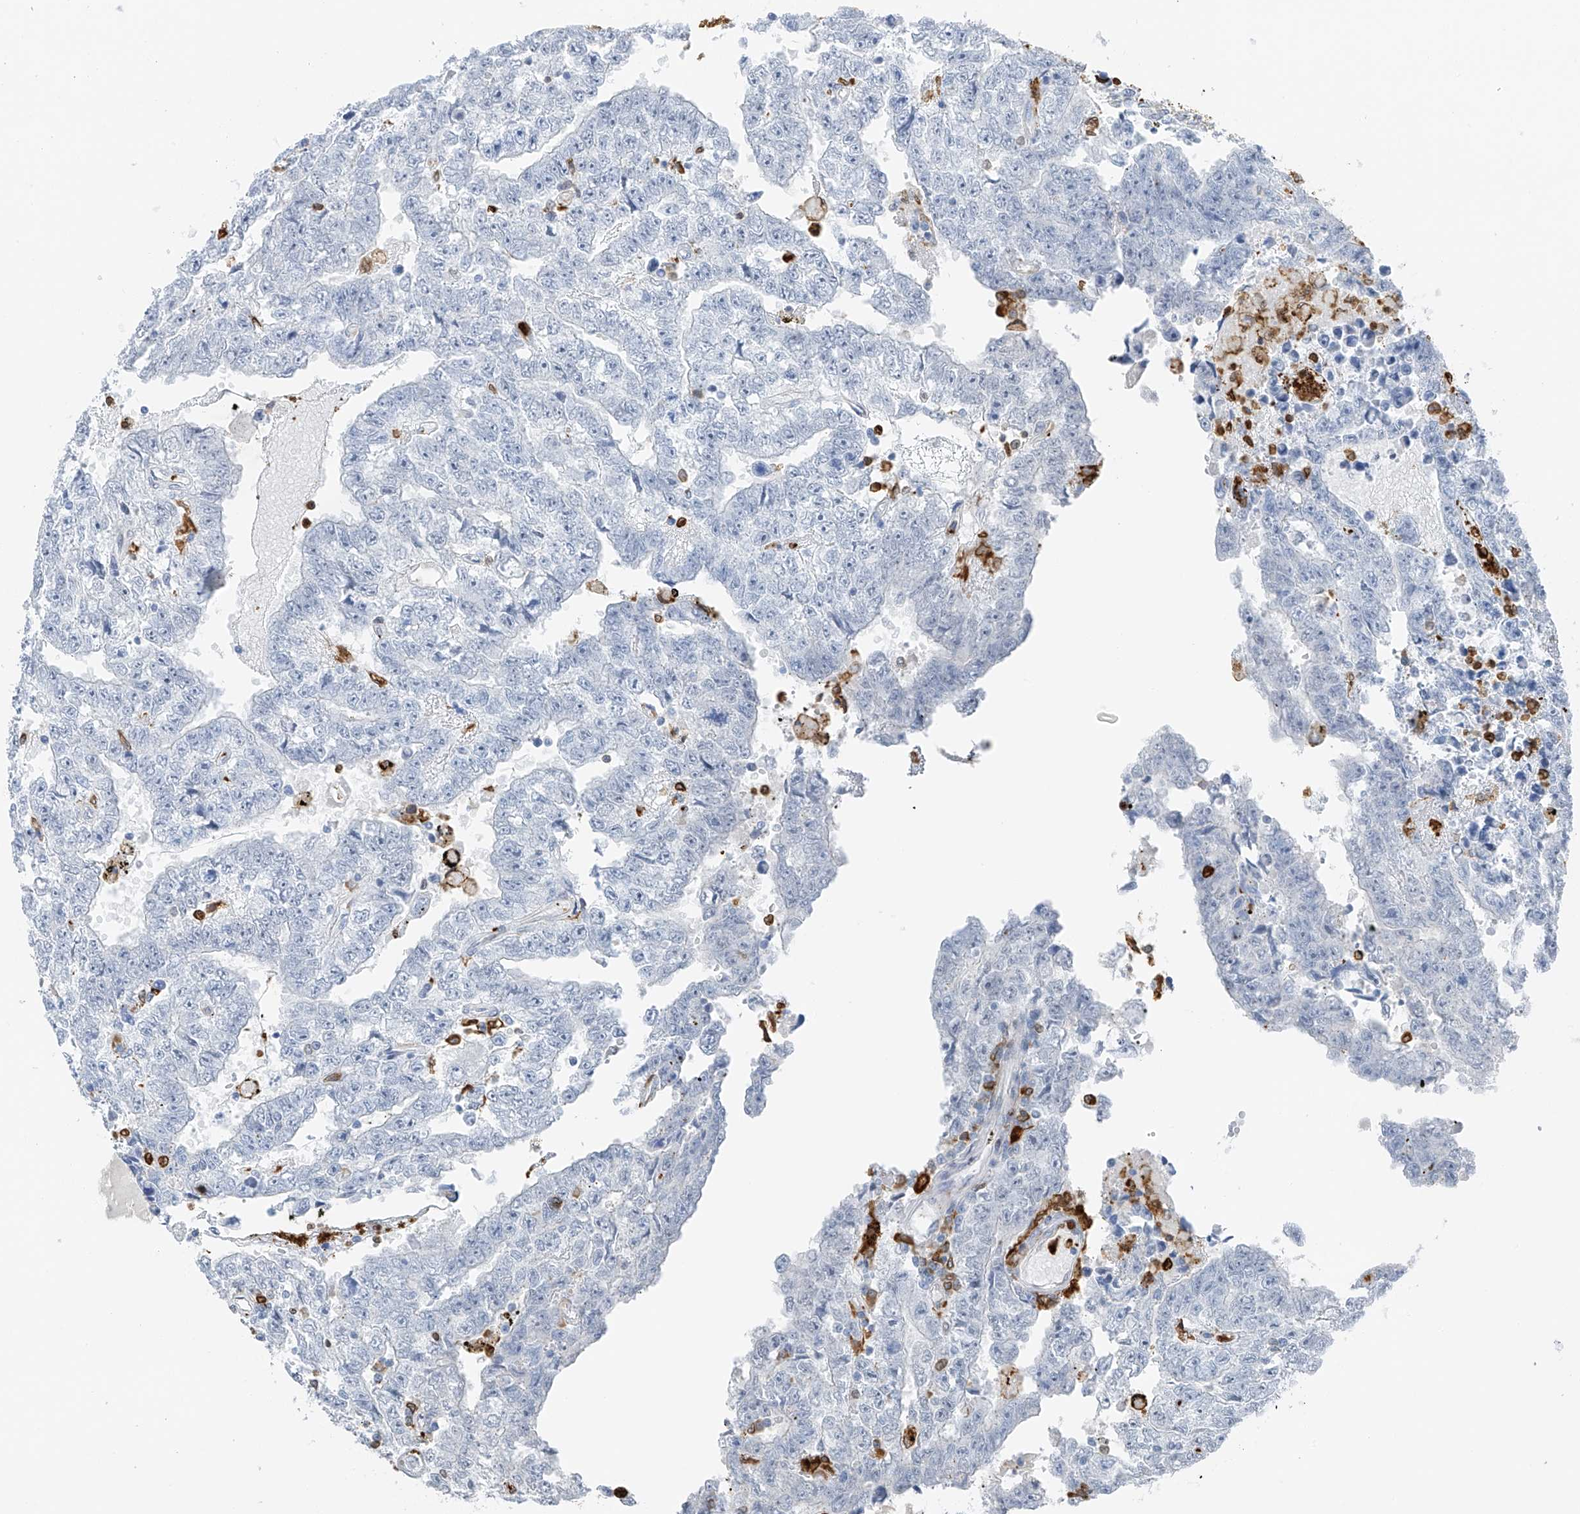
{"staining": {"intensity": "negative", "quantity": "none", "location": "none"}, "tissue": "testis cancer", "cell_type": "Tumor cells", "image_type": "cancer", "snomed": [{"axis": "morphology", "description": "Carcinoma, Embryonal, NOS"}, {"axis": "topography", "description": "Testis"}], "caption": "Protein analysis of embryonal carcinoma (testis) reveals no significant positivity in tumor cells.", "gene": "TBXAS1", "patient": {"sex": "male", "age": 25}}